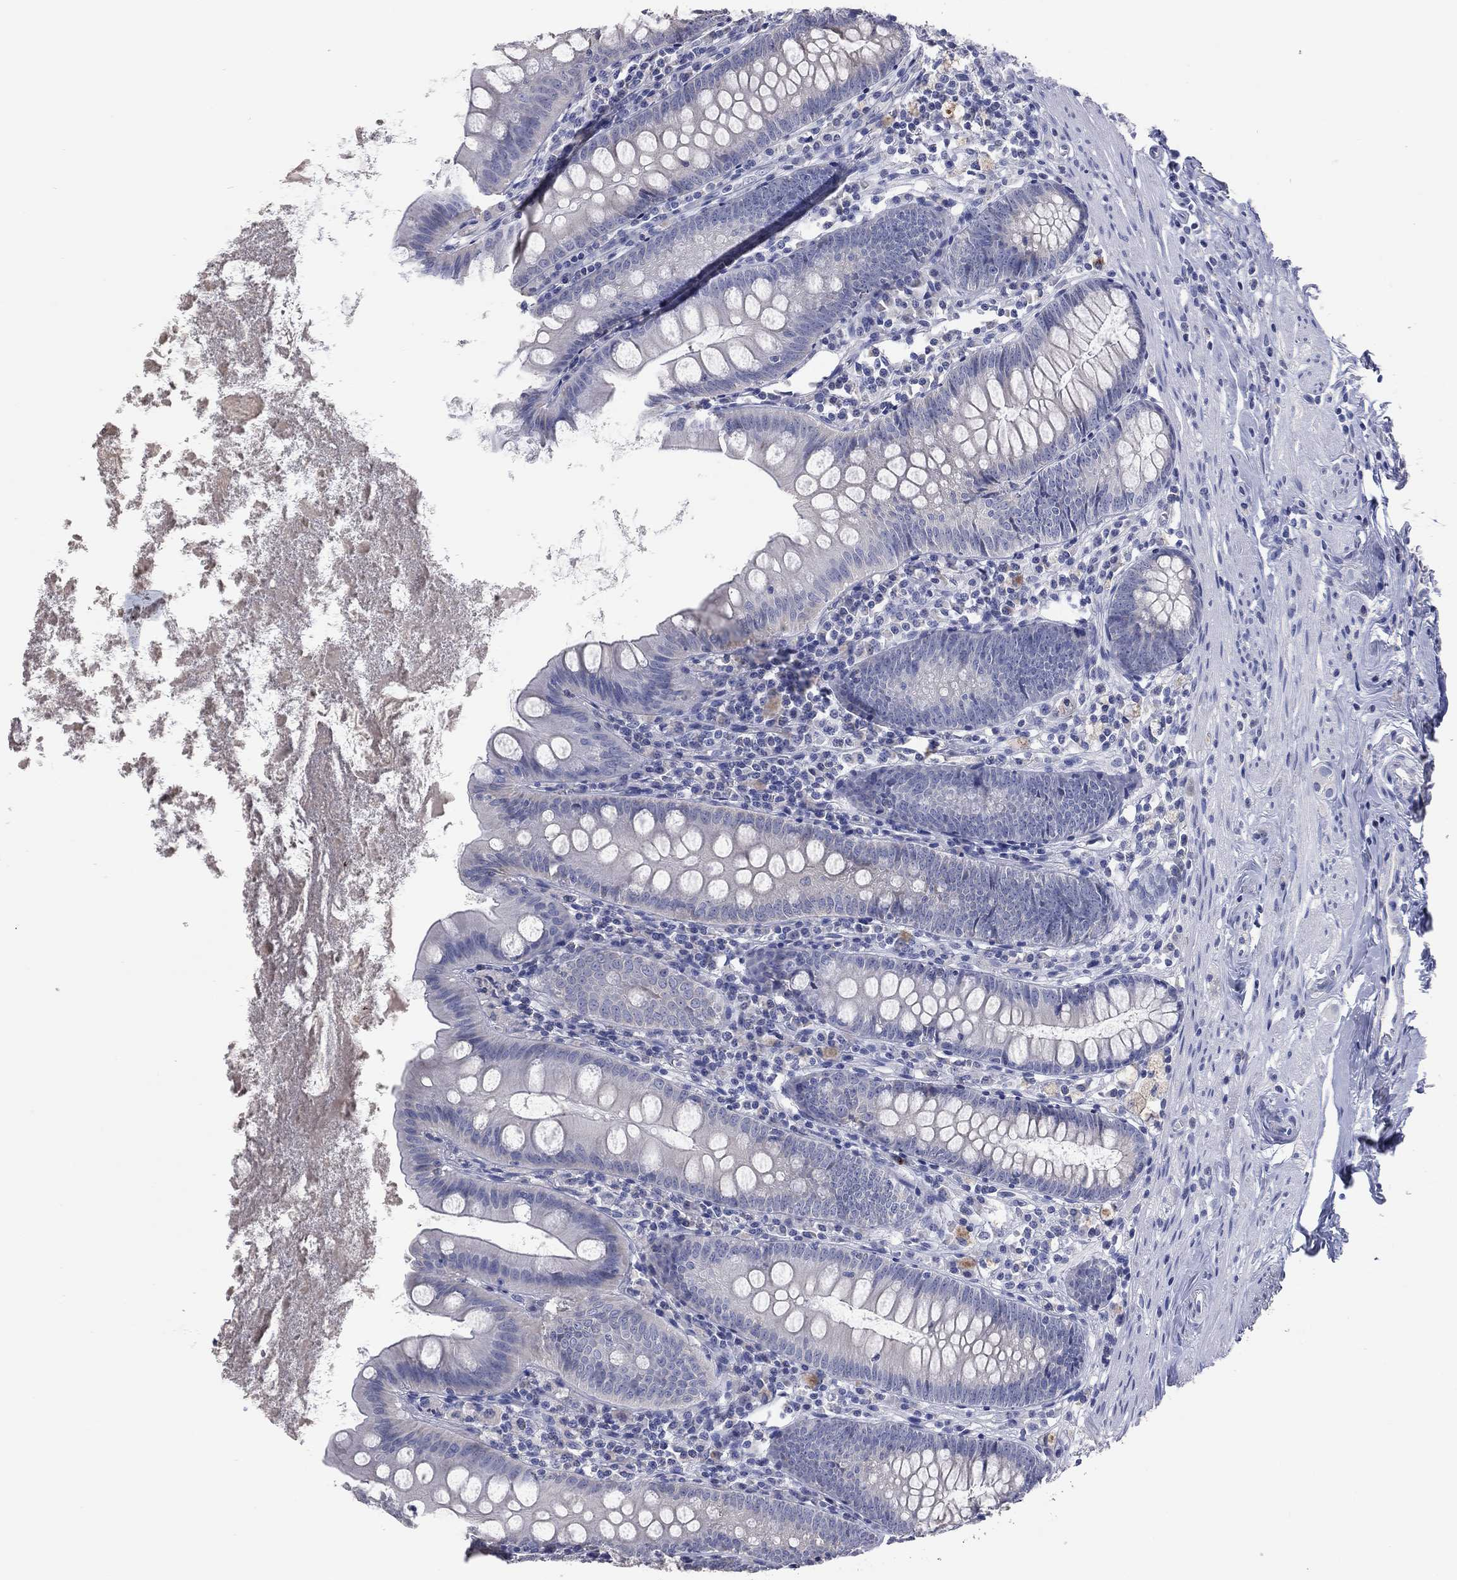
{"staining": {"intensity": "negative", "quantity": "none", "location": "none"}, "tissue": "appendix", "cell_type": "Glandular cells", "image_type": "normal", "snomed": [{"axis": "morphology", "description": "Normal tissue, NOS"}, {"axis": "topography", "description": "Appendix"}], "caption": "Immunohistochemistry (IHC) micrograph of unremarkable appendix: human appendix stained with DAB (3,3'-diaminobenzidine) reveals no significant protein positivity in glandular cells.", "gene": "STK31", "patient": {"sex": "female", "age": 82}}